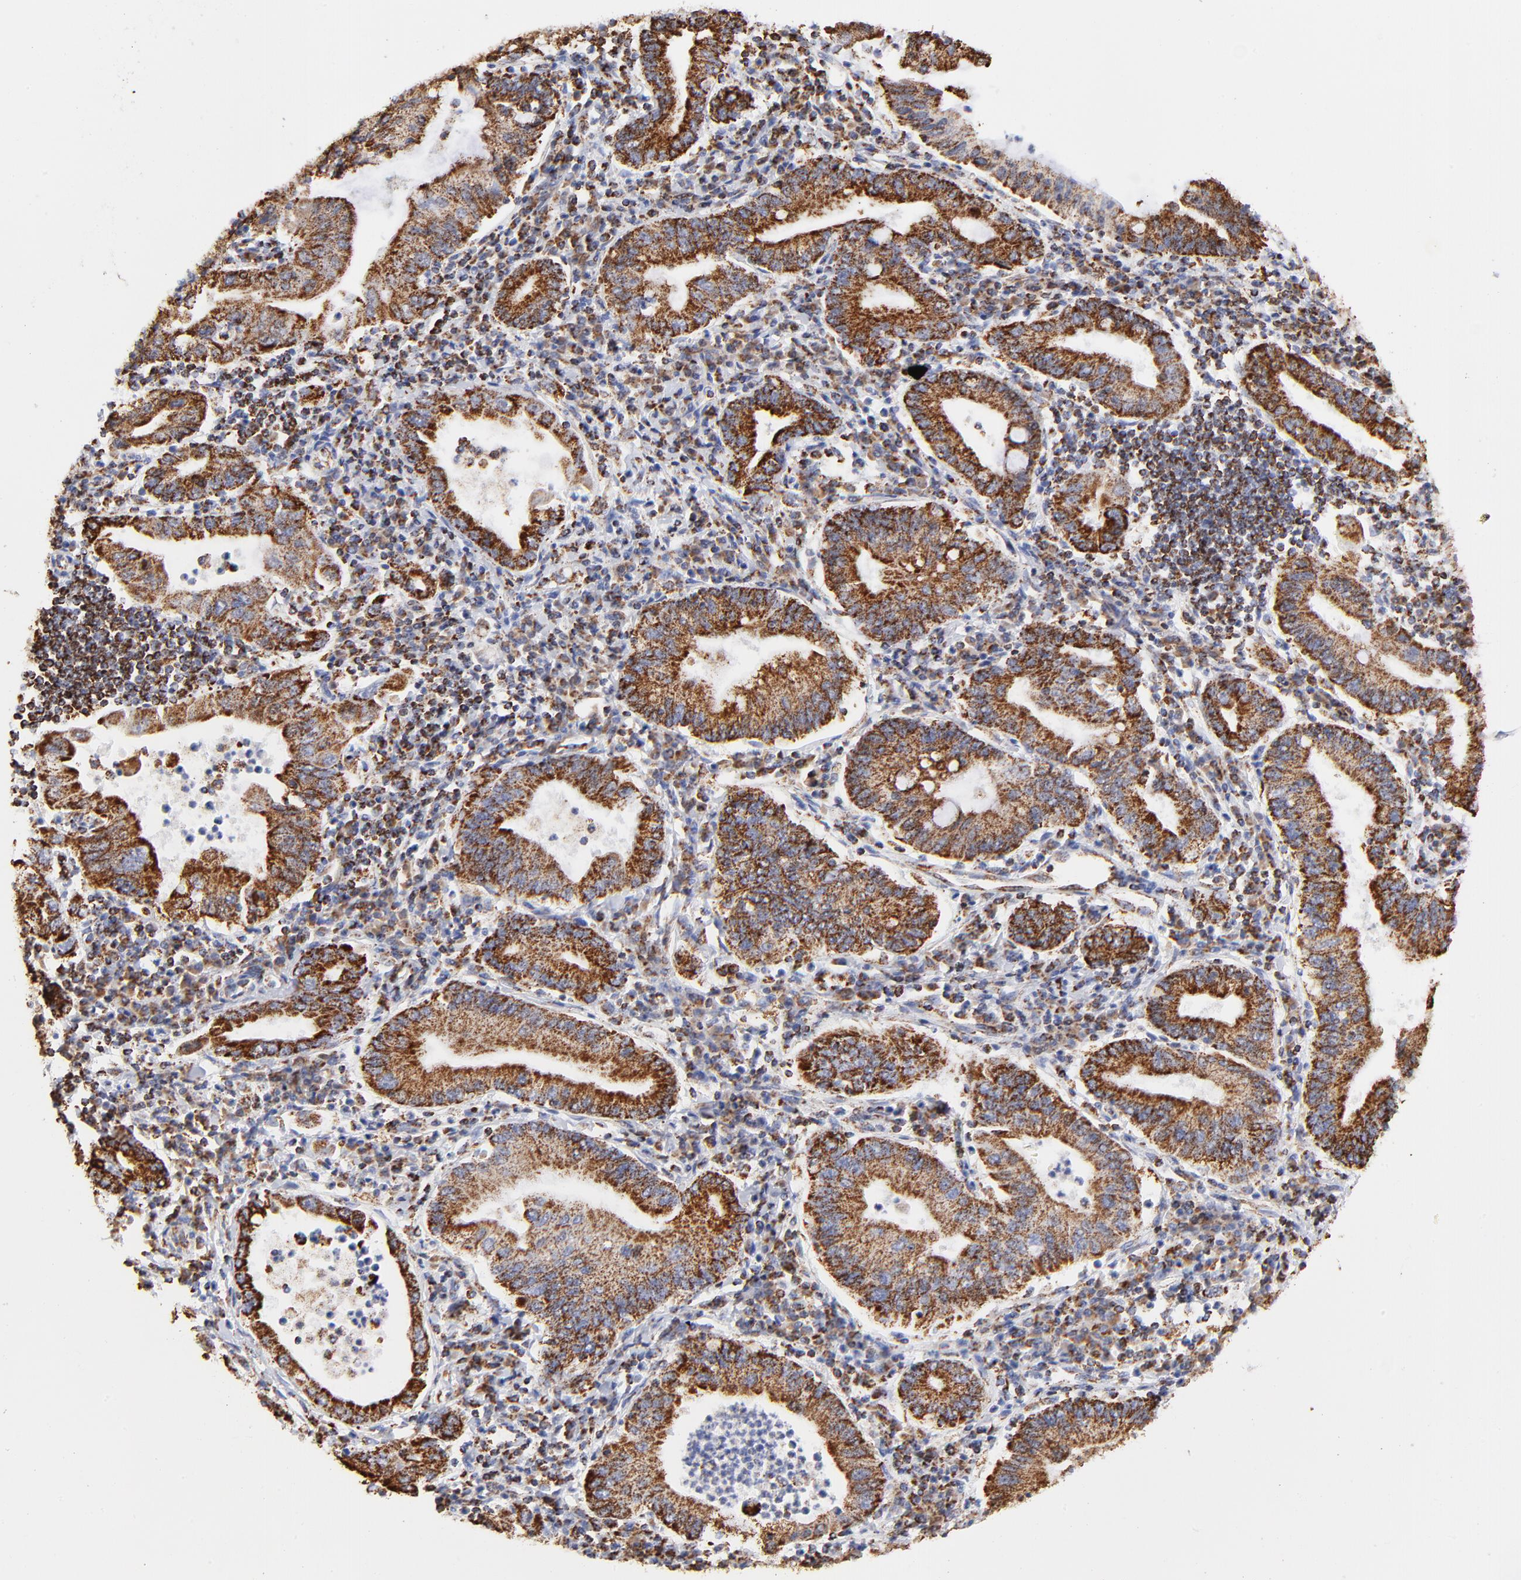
{"staining": {"intensity": "strong", "quantity": ">75%", "location": "cytoplasmic/membranous"}, "tissue": "stomach cancer", "cell_type": "Tumor cells", "image_type": "cancer", "snomed": [{"axis": "morphology", "description": "Normal tissue, NOS"}, {"axis": "morphology", "description": "Adenocarcinoma, NOS"}, {"axis": "topography", "description": "Esophagus"}, {"axis": "topography", "description": "Stomach, upper"}, {"axis": "topography", "description": "Peripheral nerve tissue"}], "caption": "Stomach cancer was stained to show a protein in brown. There is high levels of strong cytoplasmic/membranous staining in about >75% of tumor cells.", "gene": "COX4I1", "patient": {"sex": "male", "age": 62}}